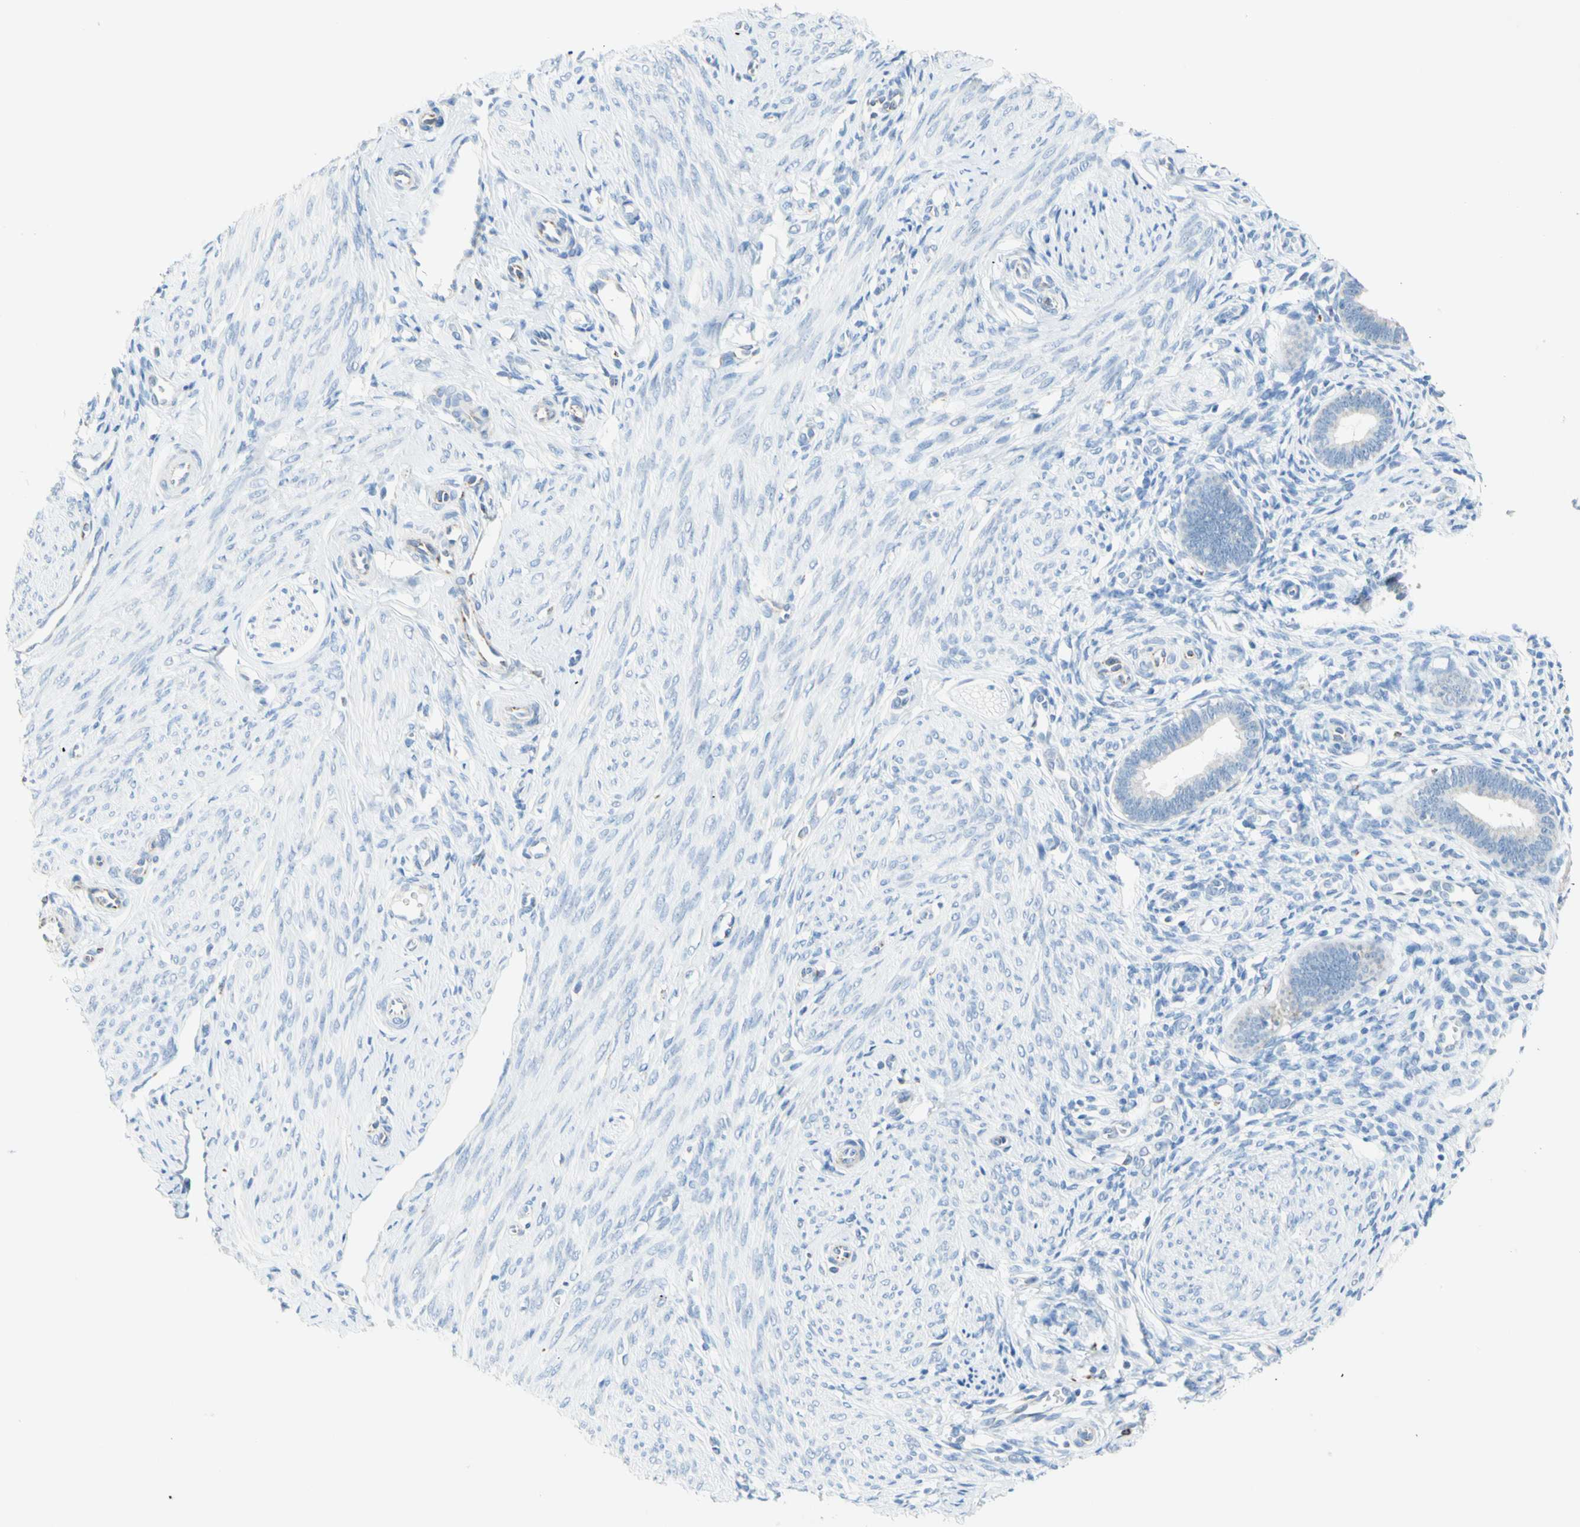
{"staining": {"intensity": "negative", "quantity": "none", "location": "none"}, "tissue": "endometrium", "cell_type": "Cells in endometrial stroma", "image_type": "normal", "snomed": [{"axis": "morphology", "description": "Normal tissue, NOS"}, {"axis": "topography", "description": "Endometrium"}], "caption": "This is an immunohistochemistry (IHC) photomicrograph of normal human endometrium. There is no positivity in cells in endometrial stroma.", "gene": "CYSLTR1", "patient": {"sex": "female", "age": 27}}